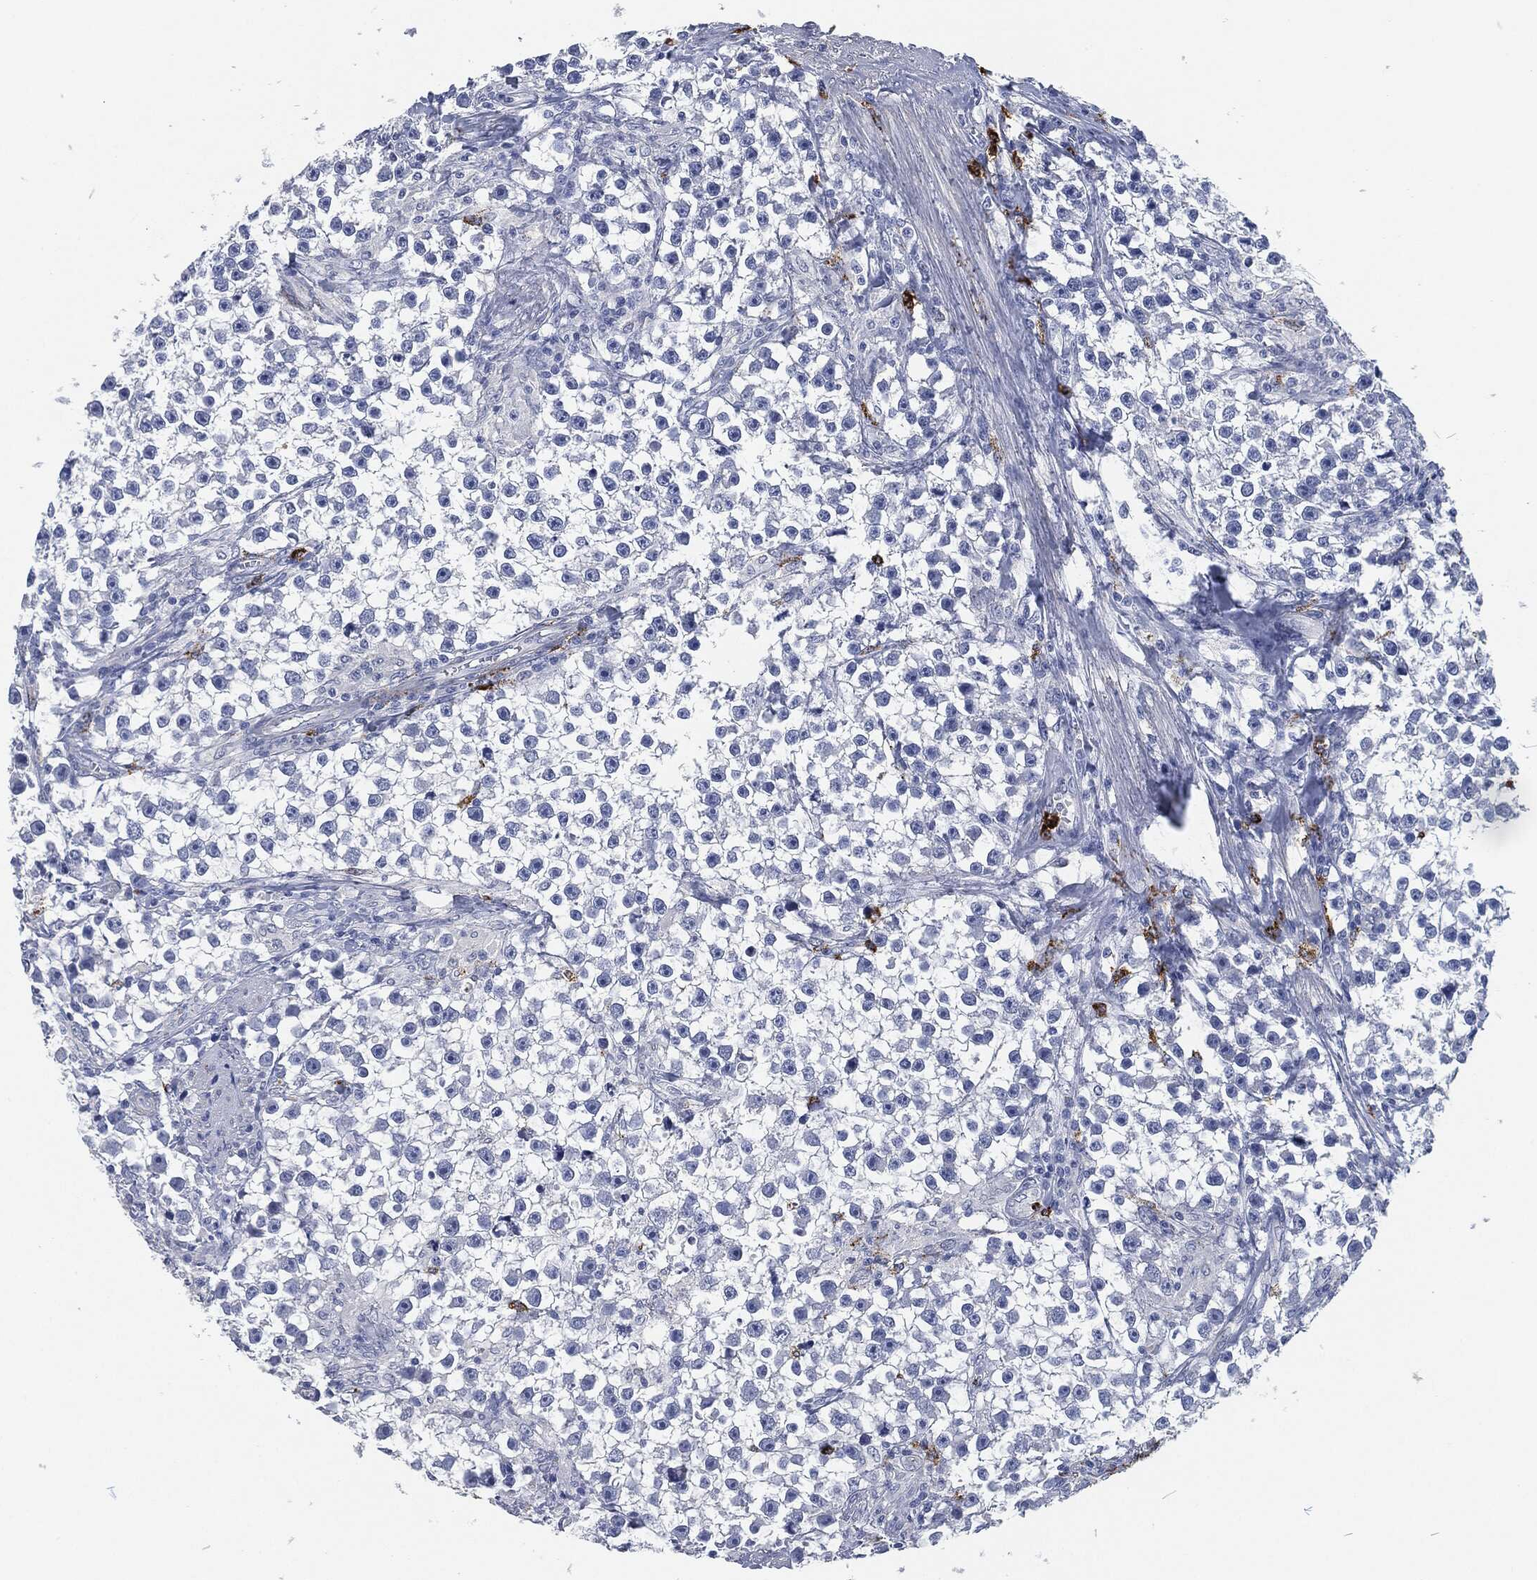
{"staining": {"intensity": "negative", "quantity": "none", "location": "none"}, "tissue": "testis cancer", "cell_type": "Tumor cells", "image_type": "cancer", "snomed": [{"axis": "morphology", "description": "Seminoma, NOS"}, {"axis": "topography", "description": "Testis"}], "caption": "This photomicrograph is of testis seminoma stained with IHC to label a protein in brown with the nuclei are counter-stained blue. There is no positivity in tumor cells.", "gene": "MPO", "patient": {"sex": "male", "age": 59}}